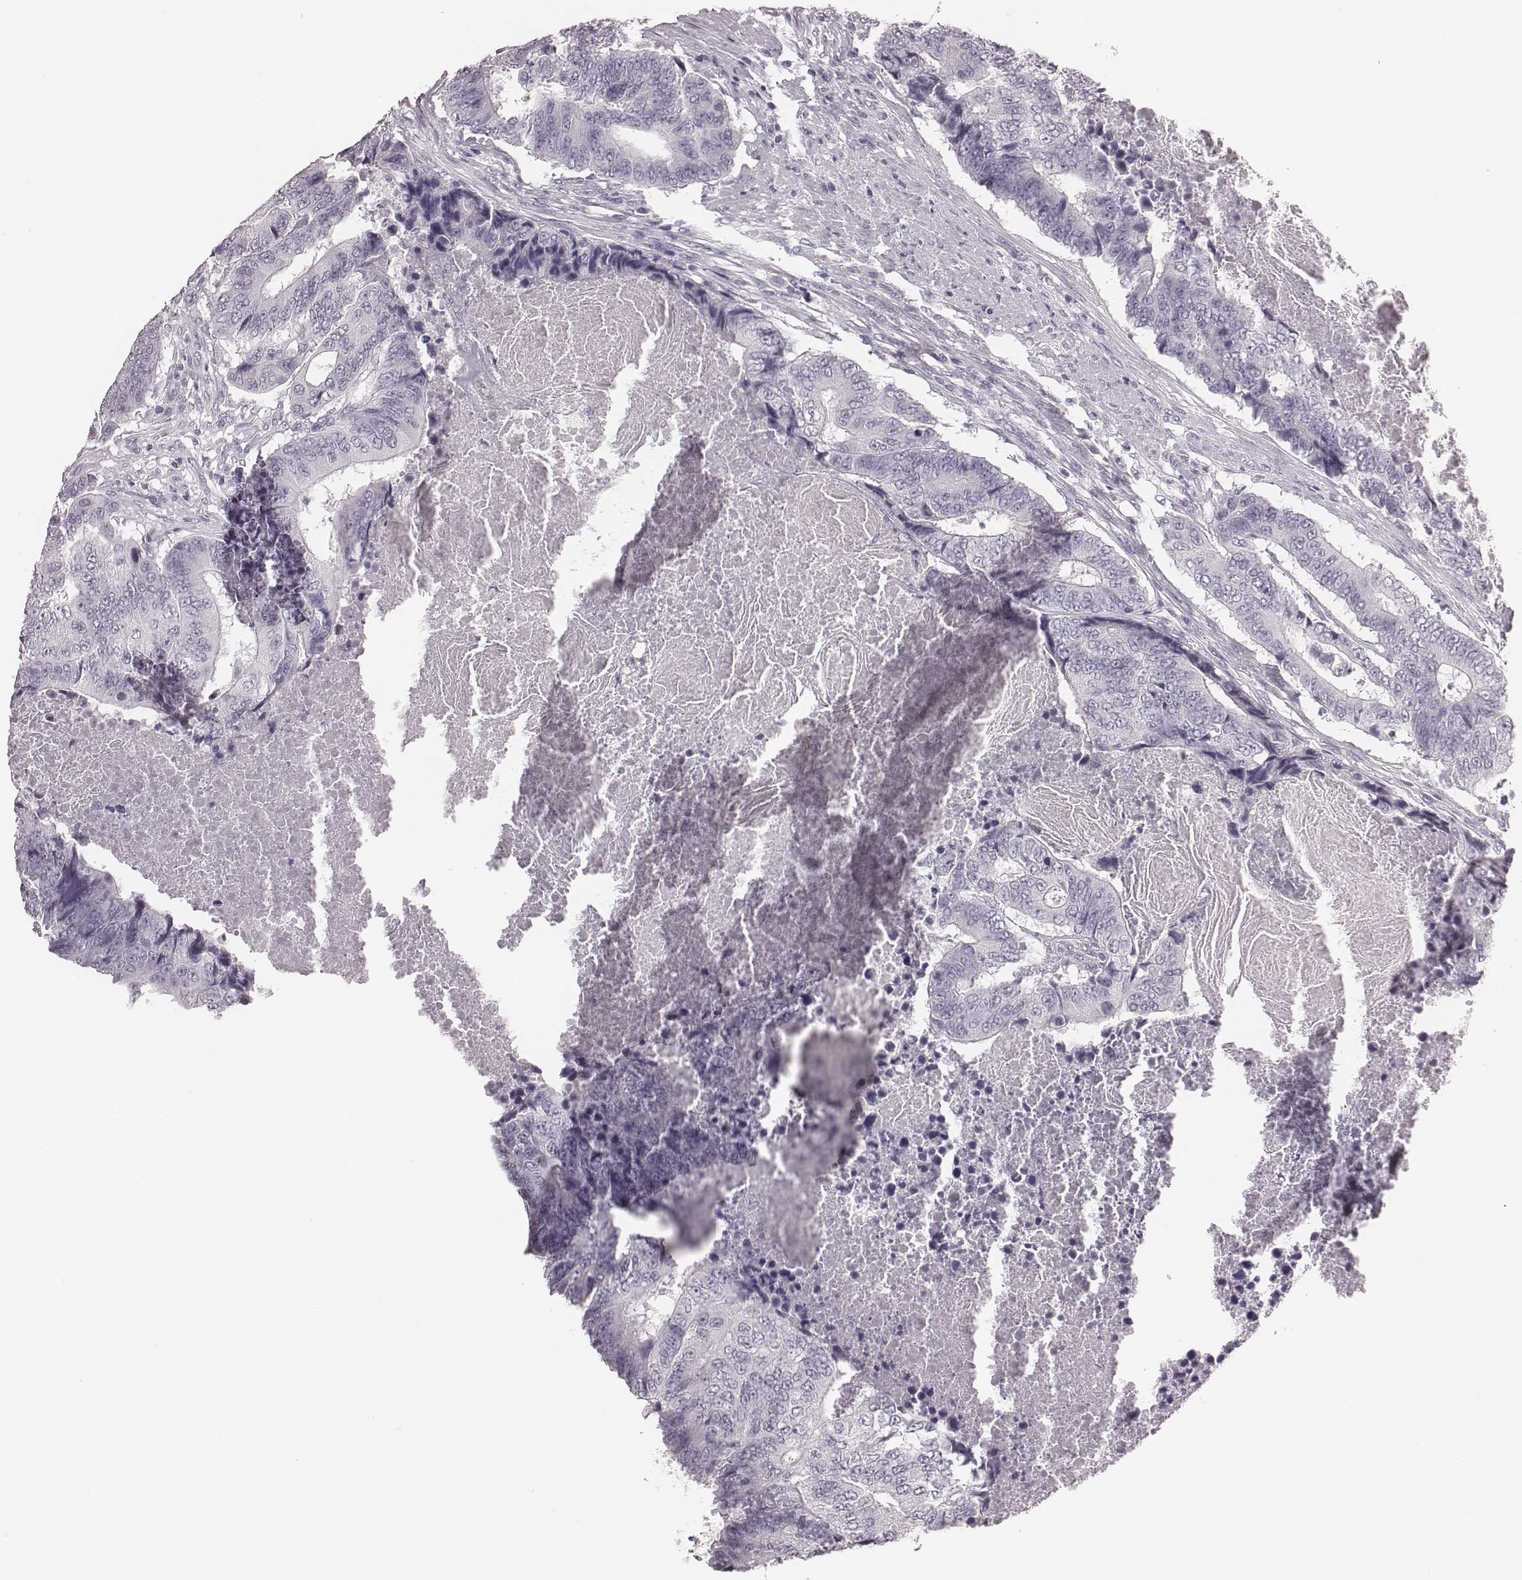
{"staining": {"intensity": "negative", "quantity": "none", "location": "none"}, "tissue": "colorectal cancer", "cell_type": "Tumor cells", "image_type": "cancer", "snomed": [{"axis": "morphology", "description": "Adenocarcinoma, NOS"}, {"axis": "topography", "description": "Colon"}], "caption": "Immunohistochemical staining of colorectal adenocarcinoma displays no significant positivity in tumor cells. (Brightfield microscopy of DAB (3,3'-diaminobenzidine) IHC at high magnification).", "gene": "CSHL1", "patient": {"sex": "female", "age": 48}}